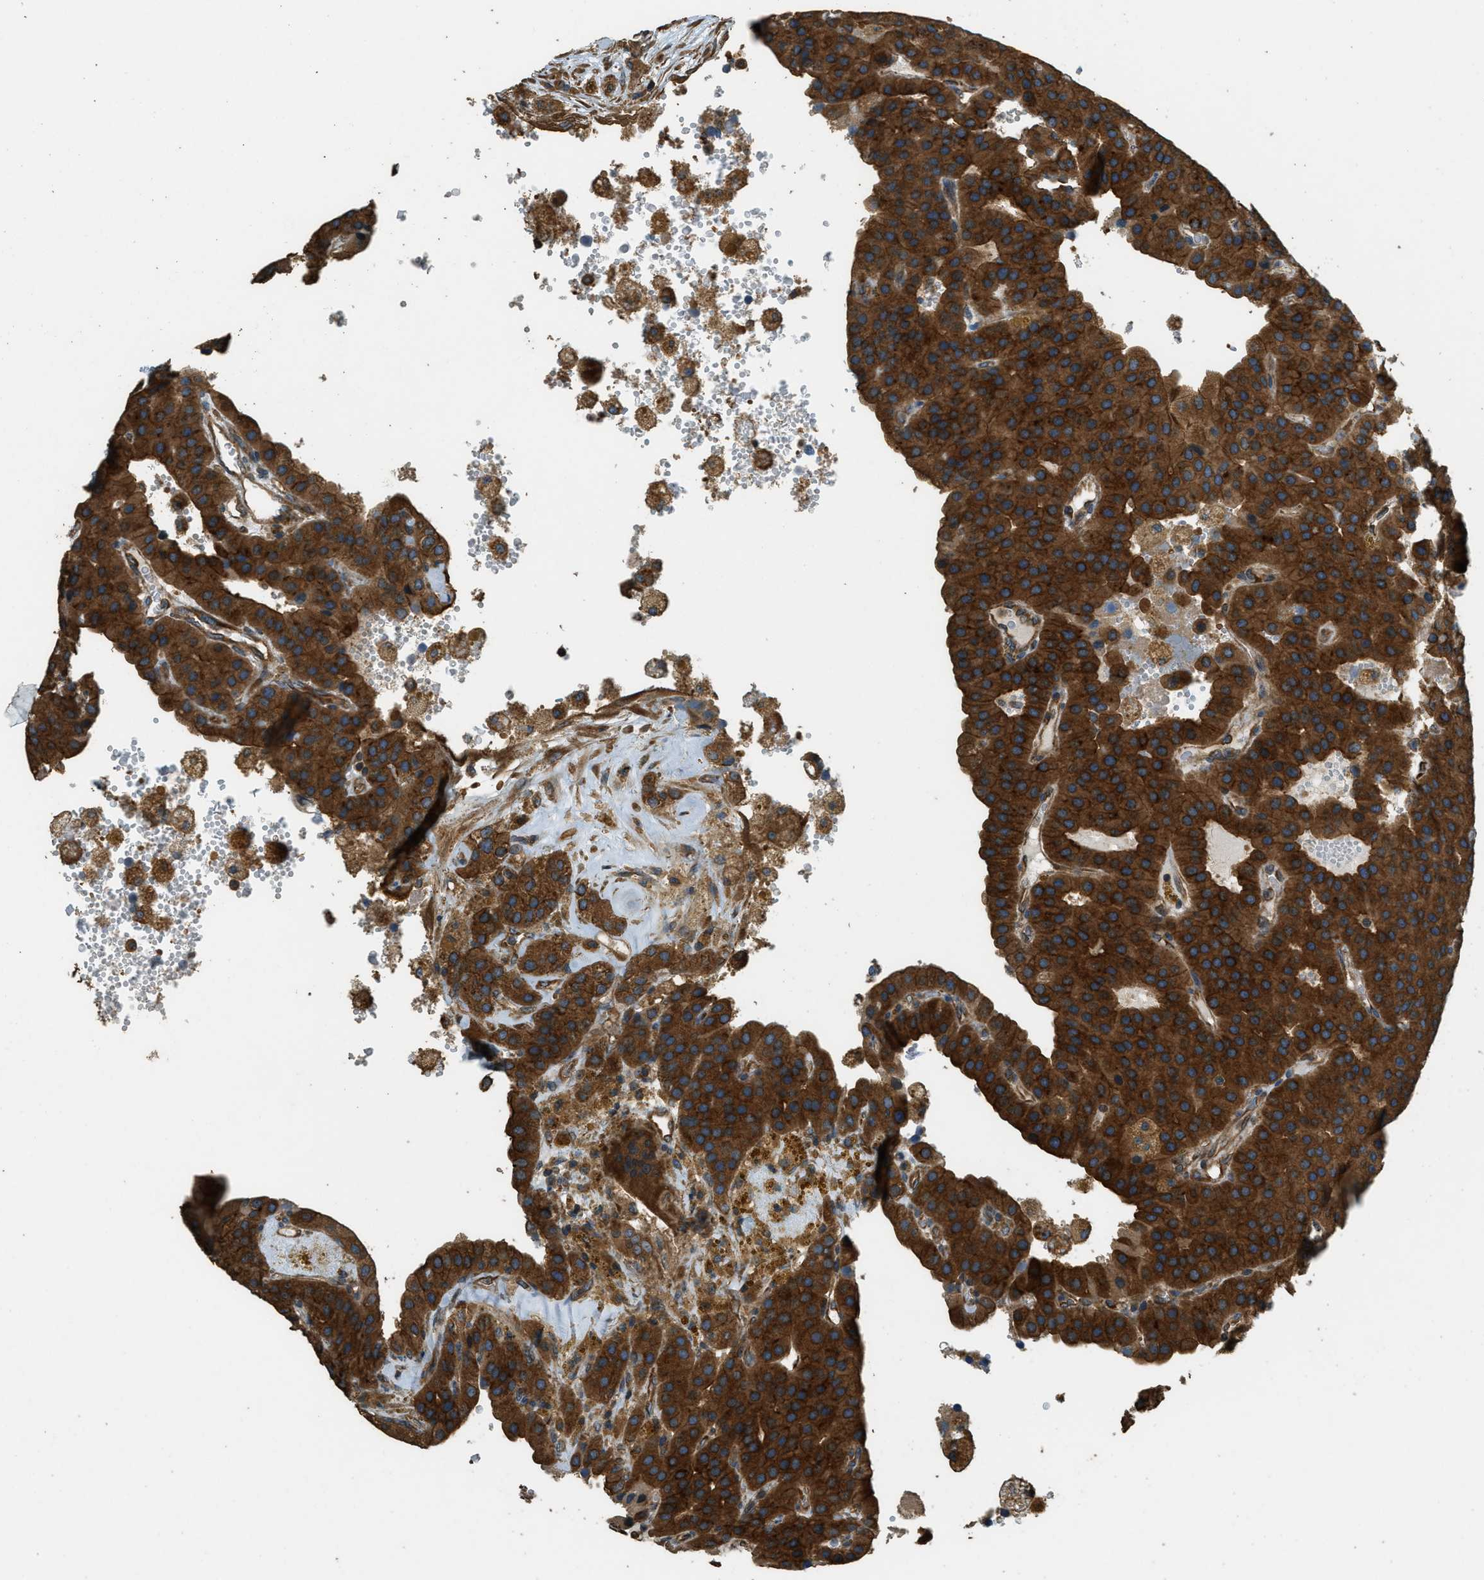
{"staining": {"intensity": "strong", "quantity": ">75%", "location": "cytoplasmic/membranous"}, "tissue": "parathyroid gland", "cell_type": "Glandular cells", "image_type": "normal", "snomed": [{"axis": "morphology", "description": "Normal tissue, NOS"}, {"axis": "morphology", "description": "Adenoma, NOS"}, {"axis": "topography", "description": "Parathyroid gland"}], "caption": "A brown stain labels strong cytoplasmic/membranous expression of a protein in glandular cells of benign parathyroid gland.", "gene": "MARS1", "patient": {"sex": "female", "age": 86}}